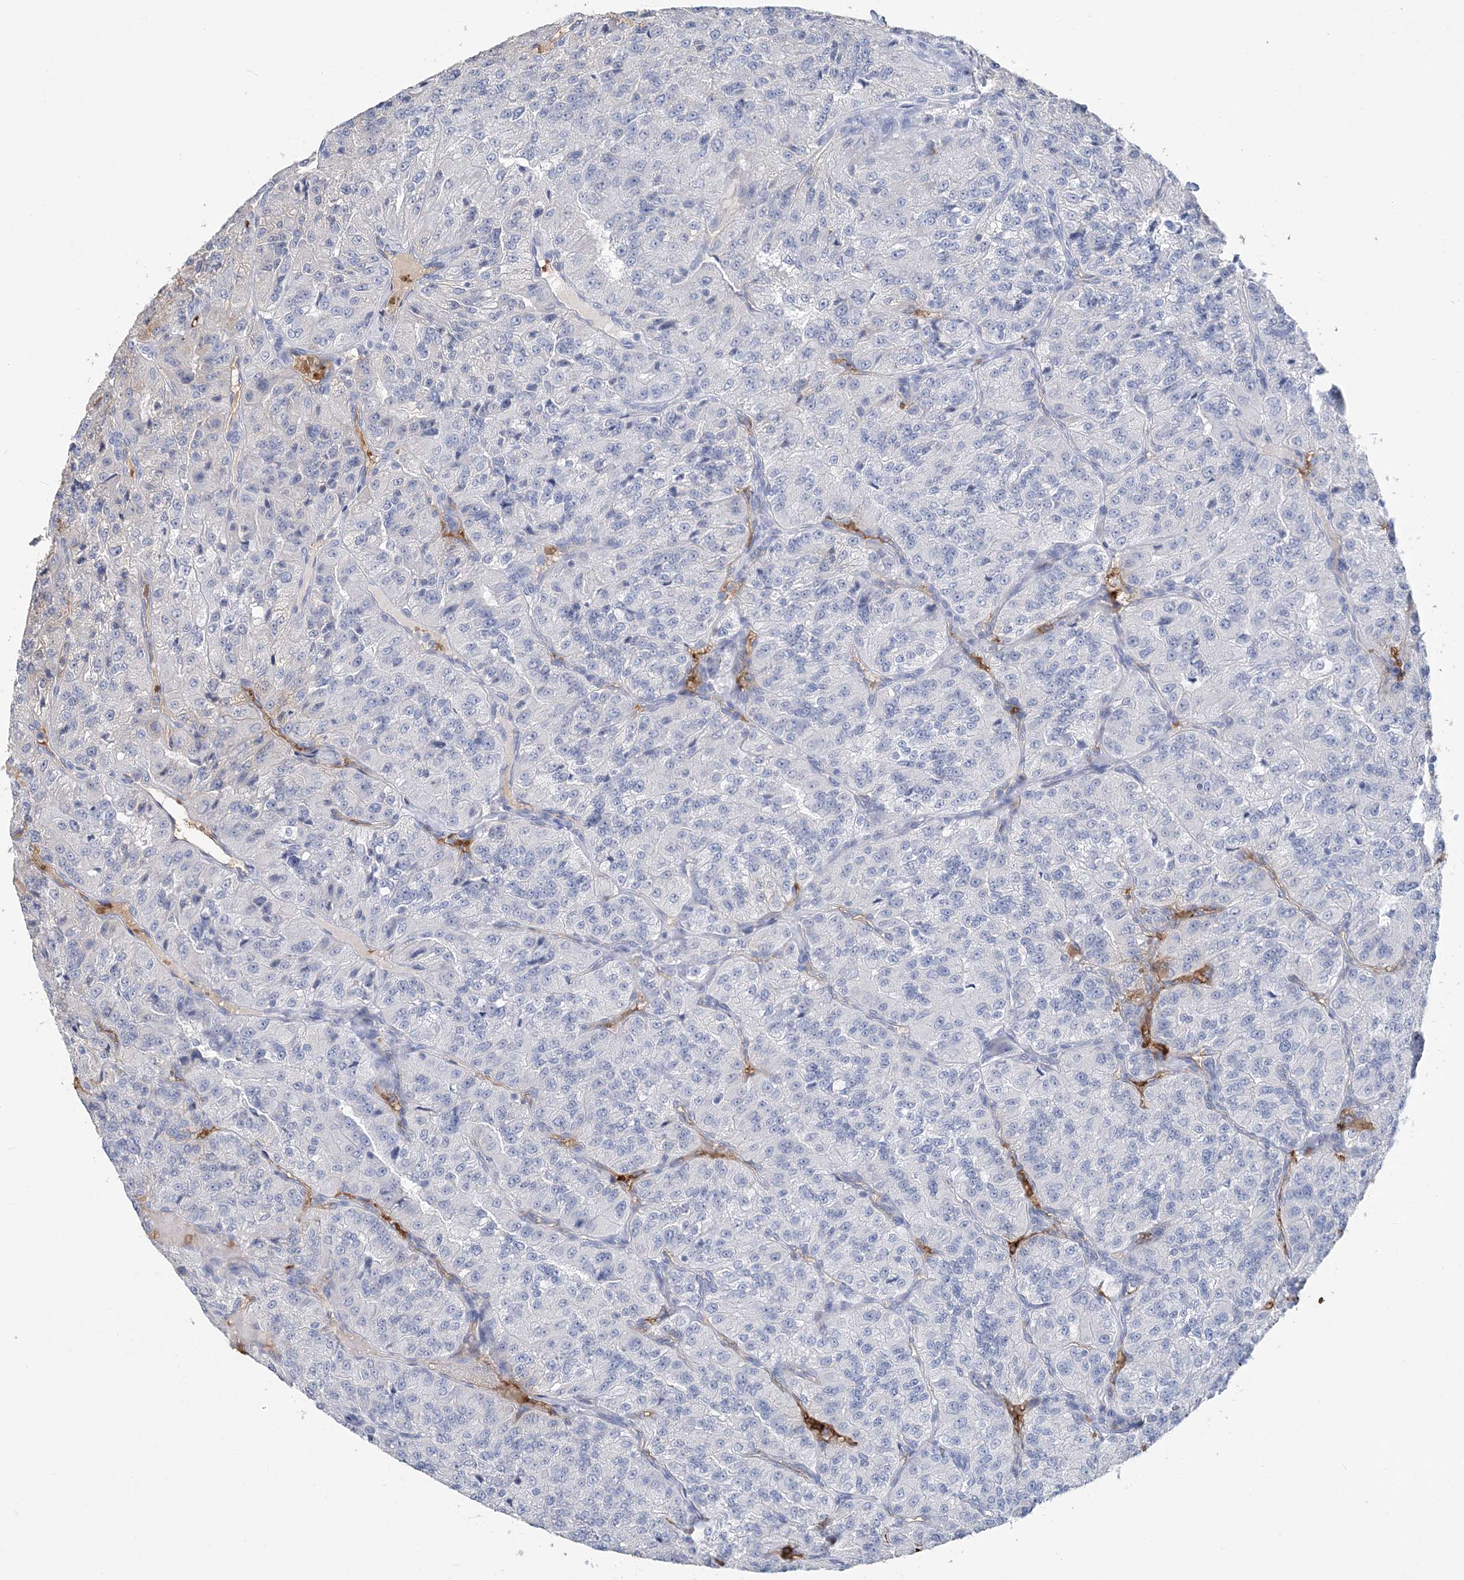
{"staining": {"intensity": "negative", "quantity": "none", "location": "none"}, "tissue": "renal cancer", "cell_type": "Tumor cells", "image_type": "cancer", "snomed": [{"axis": "morphology", "description": "Adenocarcinoma, NOS"}, {"axis": "topography", "description": "Kidney"}], "caption": "There is no significant positivity in tumor cells of adenocarcinoma (renal). Brightfield microscopy of immunohistochemistry (IHC) stained with DAB (brown) and hematoxylin (blue), captured at high magnification.", "gene": "HBD", "patient": {"sex": "female", "age": 63}}